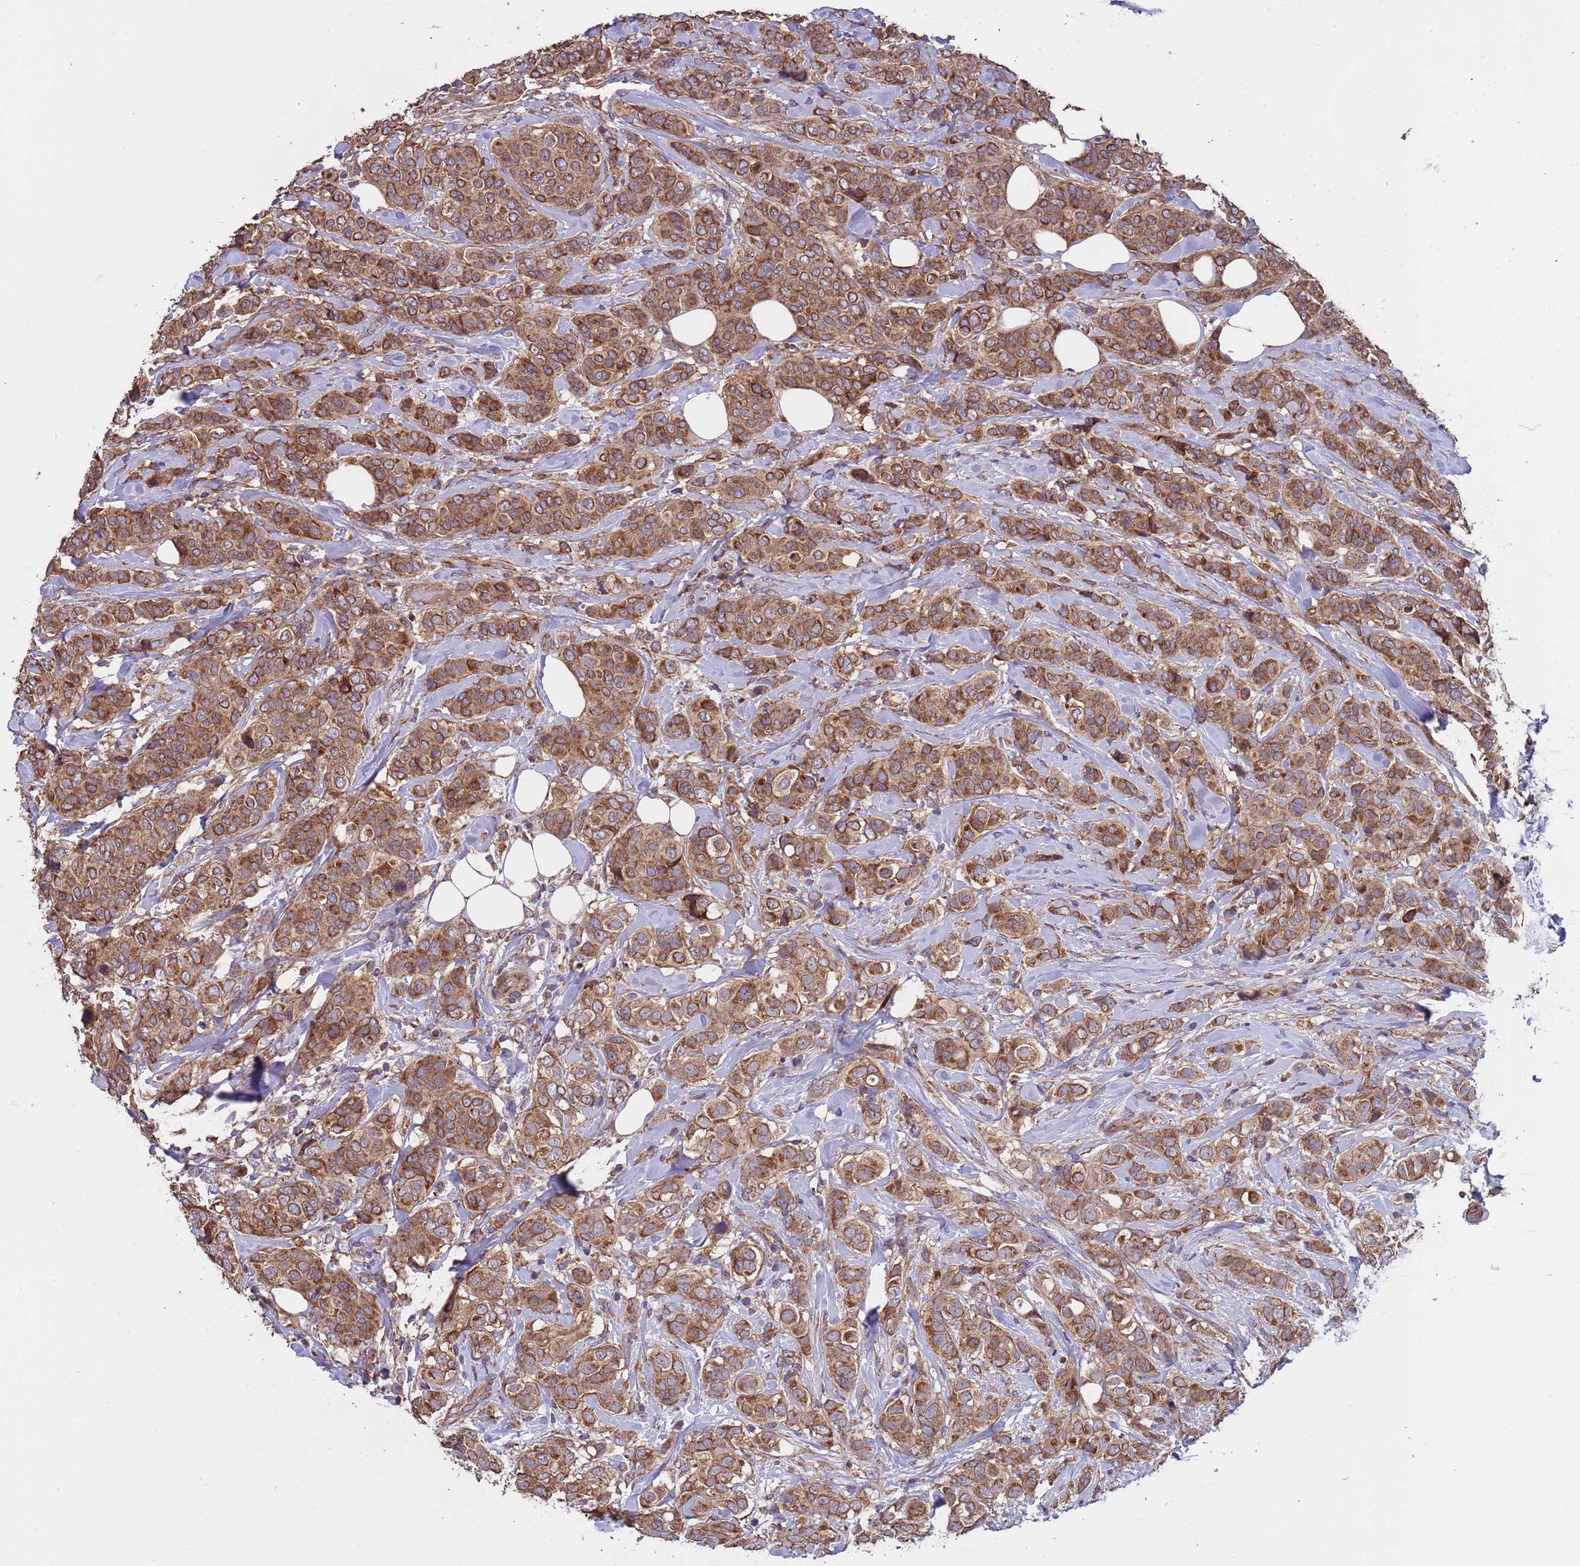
{"staining": {"intensity": "moderate", "quantity": ">75%", "location": "cytoplasmic/membranous"}, "tissue": "breast cancer", "cell_type": "Tumor cells", "image_type": "cancer", "snomed": [{"axis": "morphology", "description": "Lobular carcinoma"}, {"axis": "topography", "description": "Breast"}], "caption": "A high-resolution micrograph shows immunohistochemistry staining of breast cancer (lobular carcinoma), which shows moderate cytoplasmic/membranous positivity in about >75% of tumor cells.", "gene": "EEF1AKMT1", "patient": {"sex": "female", "age": 51}}